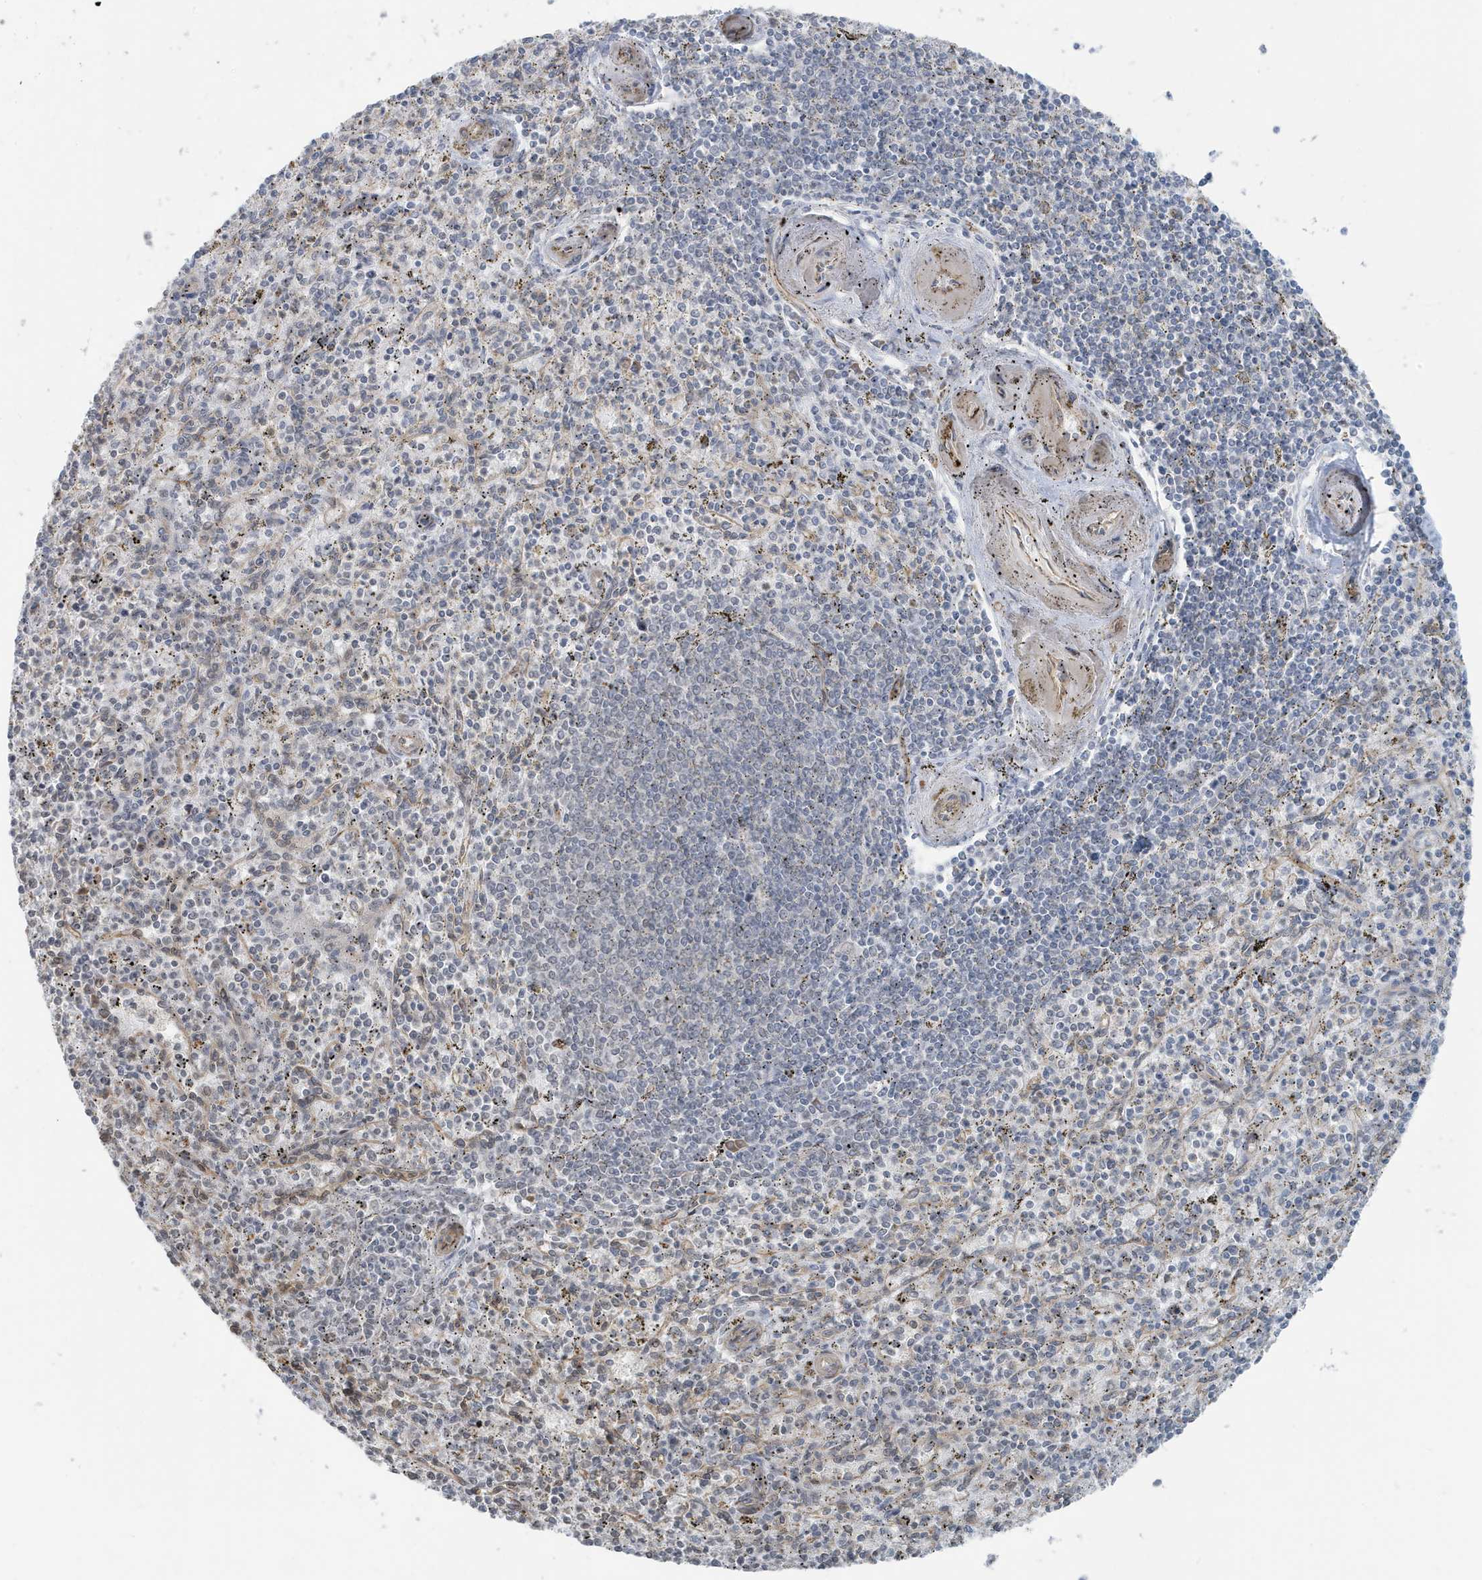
{"staining": {"intensity": "negative", "quantity": "none", "location": "none"}, "tissue": "spleen", "cell_type": "Cells in red pulp", "image_type": "normal", "snomed": [{"axis": "morphology", "description": "Normal tissue, NOS"}, {"axis": "topography", "description": "Spleen"}], "caption": "A high-resolution photomicrograph shows immunohistochemistry staining of benign spleen, which reveals no significant staining in cells in red pulp. The staining is performed using DAB brown chromogen with nuclei counter-stained in using hematoxylin.", "gene": "CHCHD4", "patient": {"sex": "male", "age": 72}}